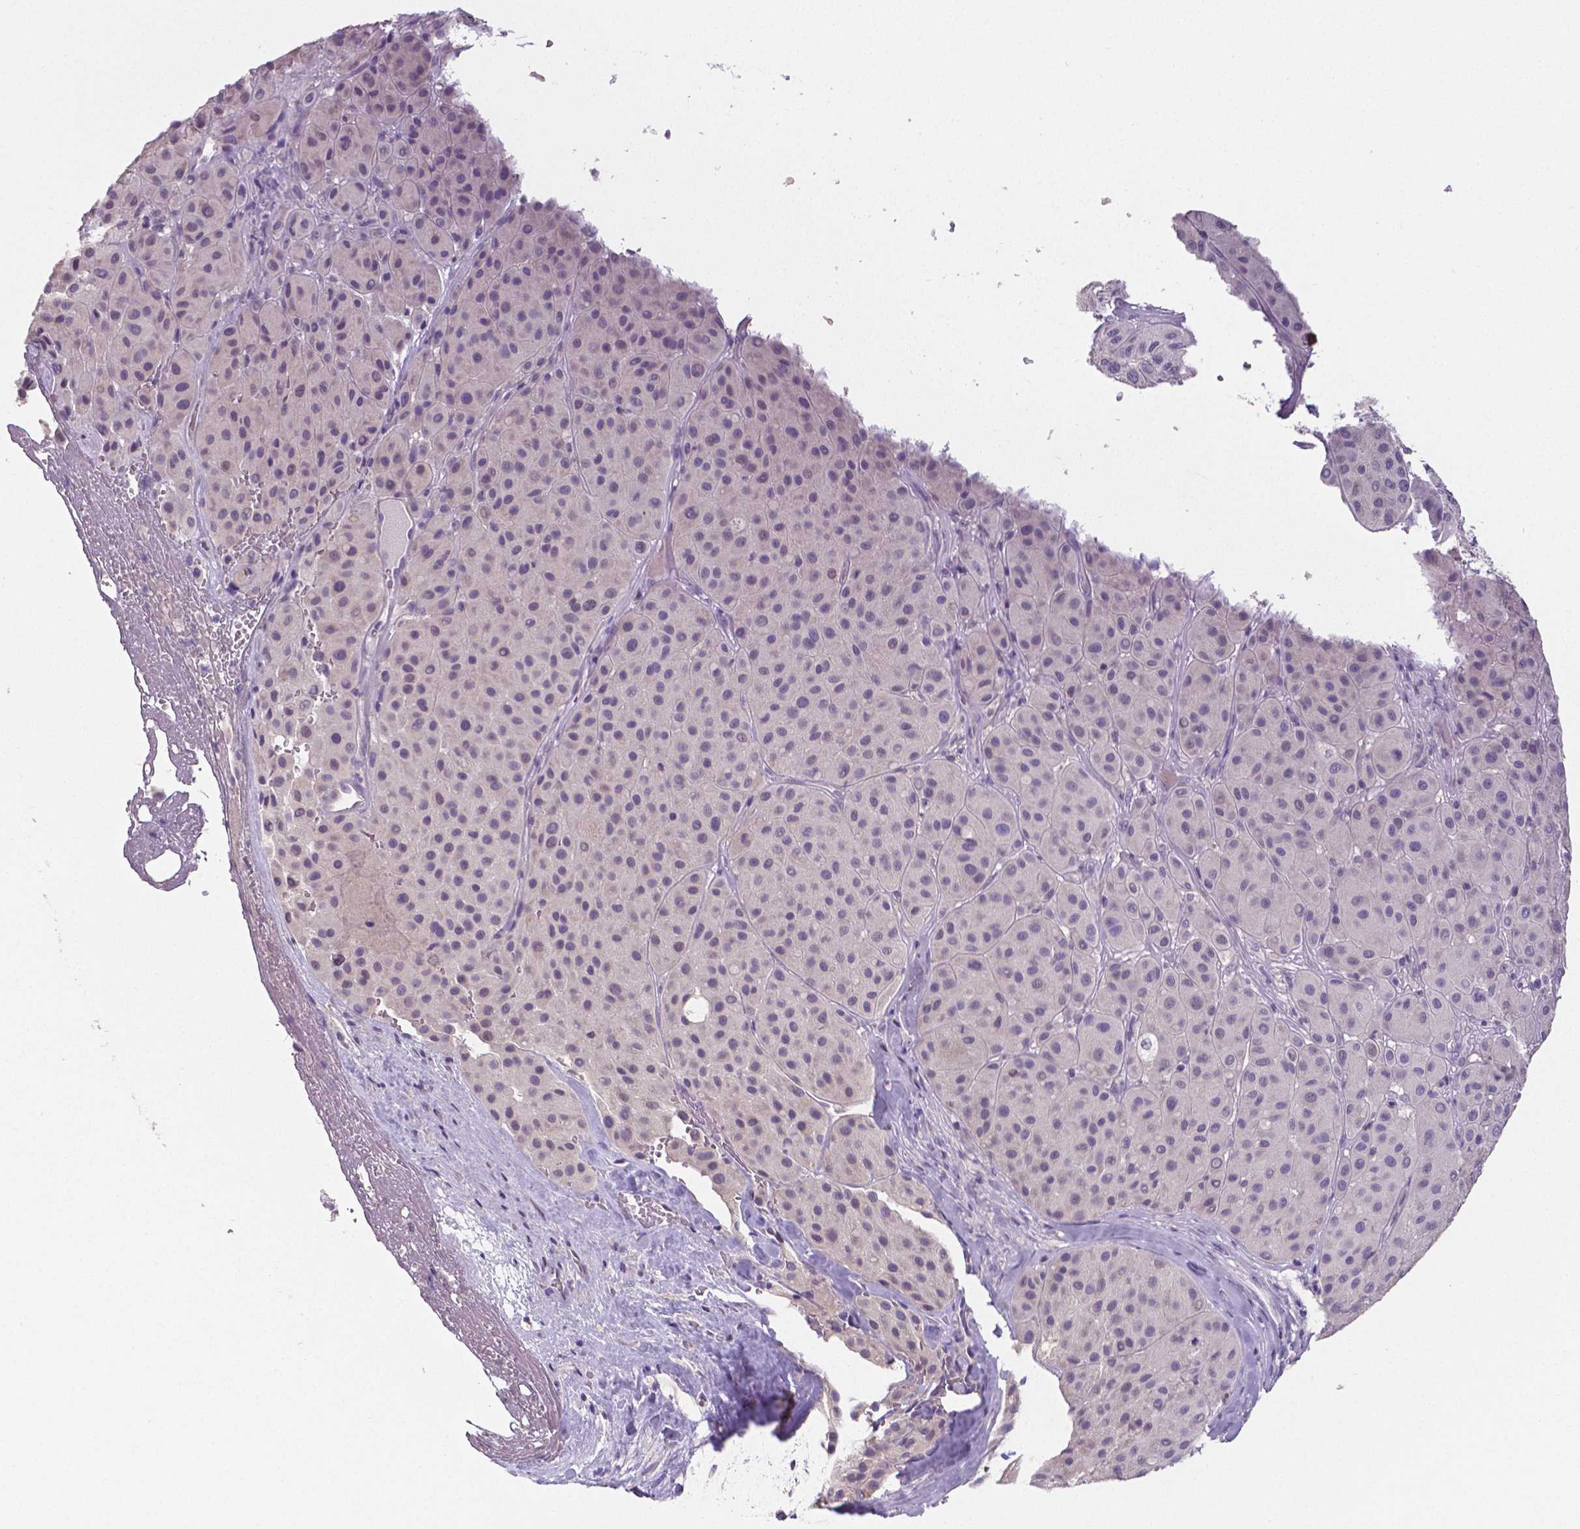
{"staining": {"intensity": "negative", "quantity": "none", "location": "none"}, "tissue": "melanoma", "cell_type": "Tumor cells", "image_type": "cancer", "snomed": [{"axis": "morphology", "description": "Malignant melanoma, Metastatic site"}, {"axis": "topography", "description": "Smooth muscle"}], "caption": "An IHC image of malignant melanoma (metastatic site) is shown. There is no staining in tumor cells of malignant melanoma (metastatic site). (DAB (3,3'-diaminobenzidine) immunohistochemistry (IHC) with hematoxylin counter stain).", "gene": "CRMP1", "patient": {"sex": "male", "age": 41}}